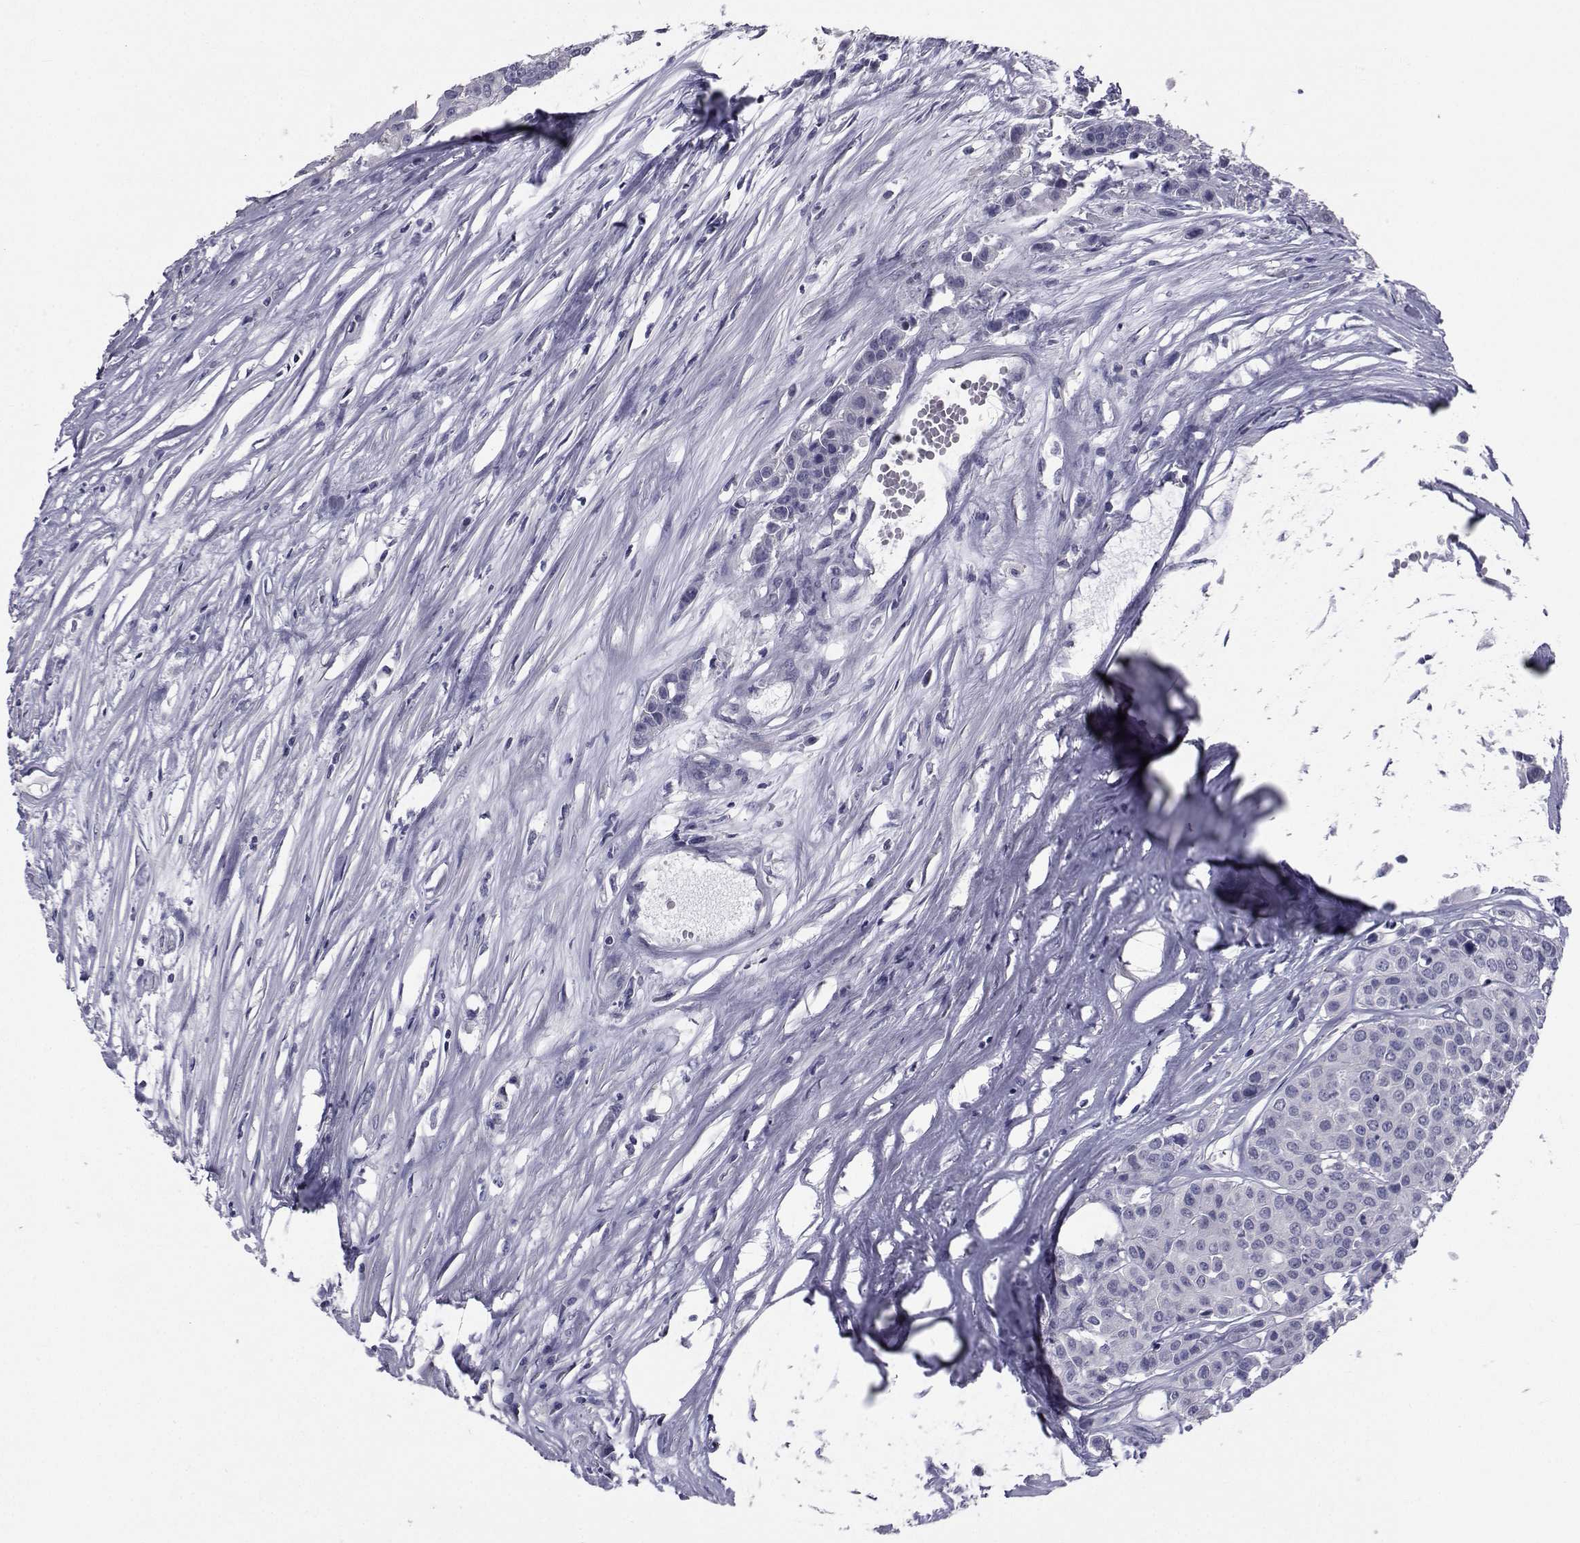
{"staining": {"intensity": "negative", "quantity": "none", "location": "none"}, "tissue": "carcinoid", "cell_type": "Tumor cells", "image_type": "cancer", "snomed": [{"axis": "morphology", "description": "Carcinoid, malignant, NOS"}, {"axis": "topography", "description": "Colon"}], "caption": "Immunohistochemistry image of neoplastic tissue: carcinoid (malignant) stained with DAB (3,3'-diaminobenzidine) shows no significant protein staining in tumor cells. (DAB (3,3'-diaminobenzidine) immunohistochemistry visualized using brightfield microscopy, high magnification).", "gene": "CHRNA1", "patient": {"sex": "male", "age": 81}}